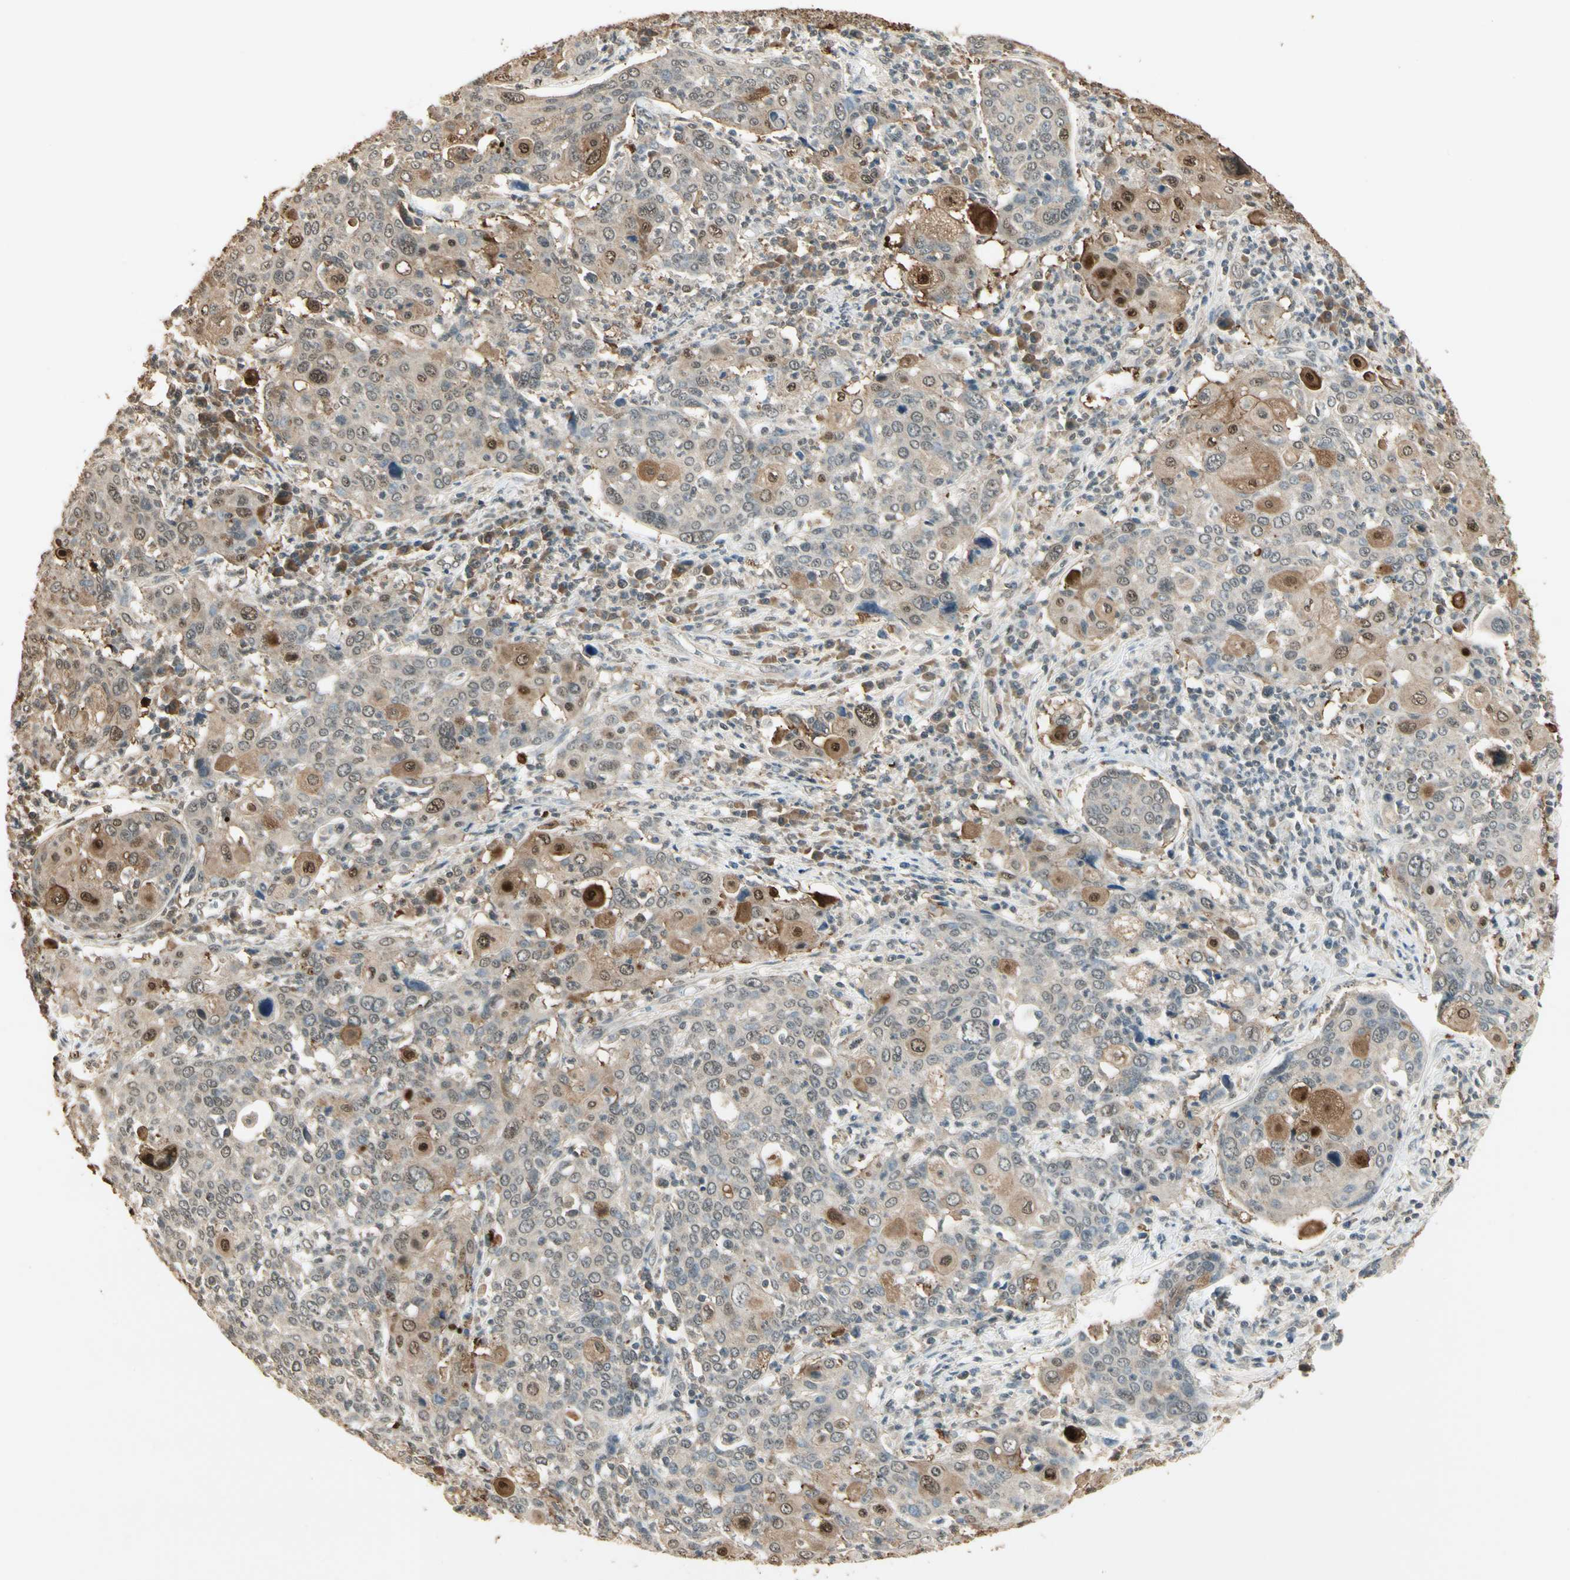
{"staining": {"intensity": "moderate", "quantity": "25%-75%", "location": "cytoplasmic/membranous,nuclear"}, "tissue": "cervical cancer", "cell_type": "Tumor cells", "image_type": "cancer", "snomed": [{"axis": "morphology", "description": "Squamous cell carcinoma, NOS"}, {"axis": "topography", "description": "Cervix"}], "caption": "Cervical cancer stained with a protein marker reveals moderate staining in tumor cells.", "gene": "SGCA", "patient": {"sex": "female", "age": 40}}